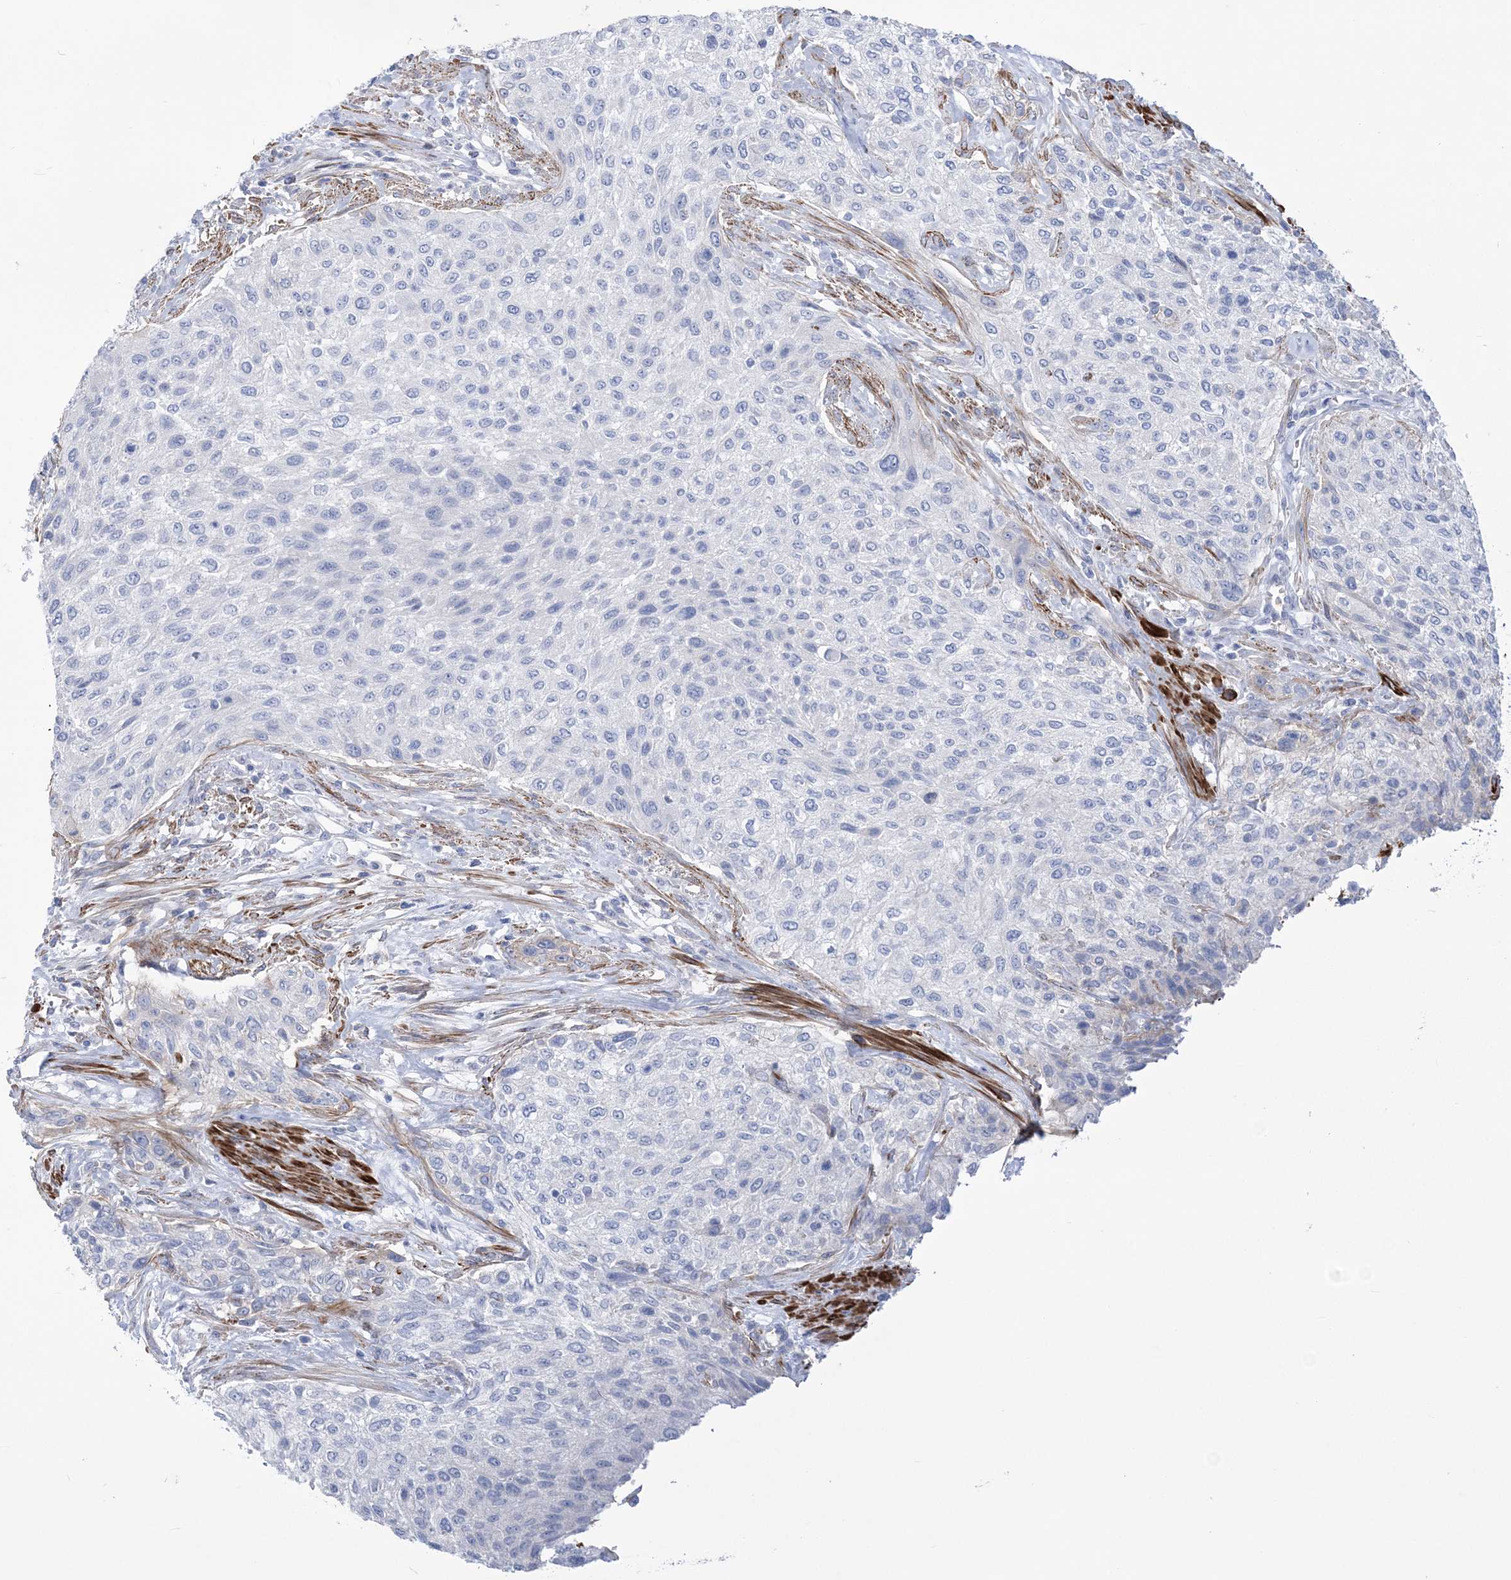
{"staining": {"intensity": "negative", "quantity": "none", "location": "none"}, "tissue": "urothelial cancer", "cell_type": "Tumor cells", "image_type": "cancer", "snomed": [{"axis": "morphology", "description": "Normal tissue, NOS"}, {"axis": "morphology", "description": "Urothelial carcinoma, NOS"}, {"axis": "topography", "description": "Urinary bladder"}, {"axis": "topography", "description": "Peripheral nerve tissue"}], "caption": "IHC photomicrograph of neoplastic tissue: urothelial cancer stained with DAB demonstrates no significant protein expression in tumor cells. The staining is performed using DAB brown chromogen with nuclei counter-stained in using hematoxylin.", "gene": "WDR74", "patient": {"sex": "male", "age": 35}}